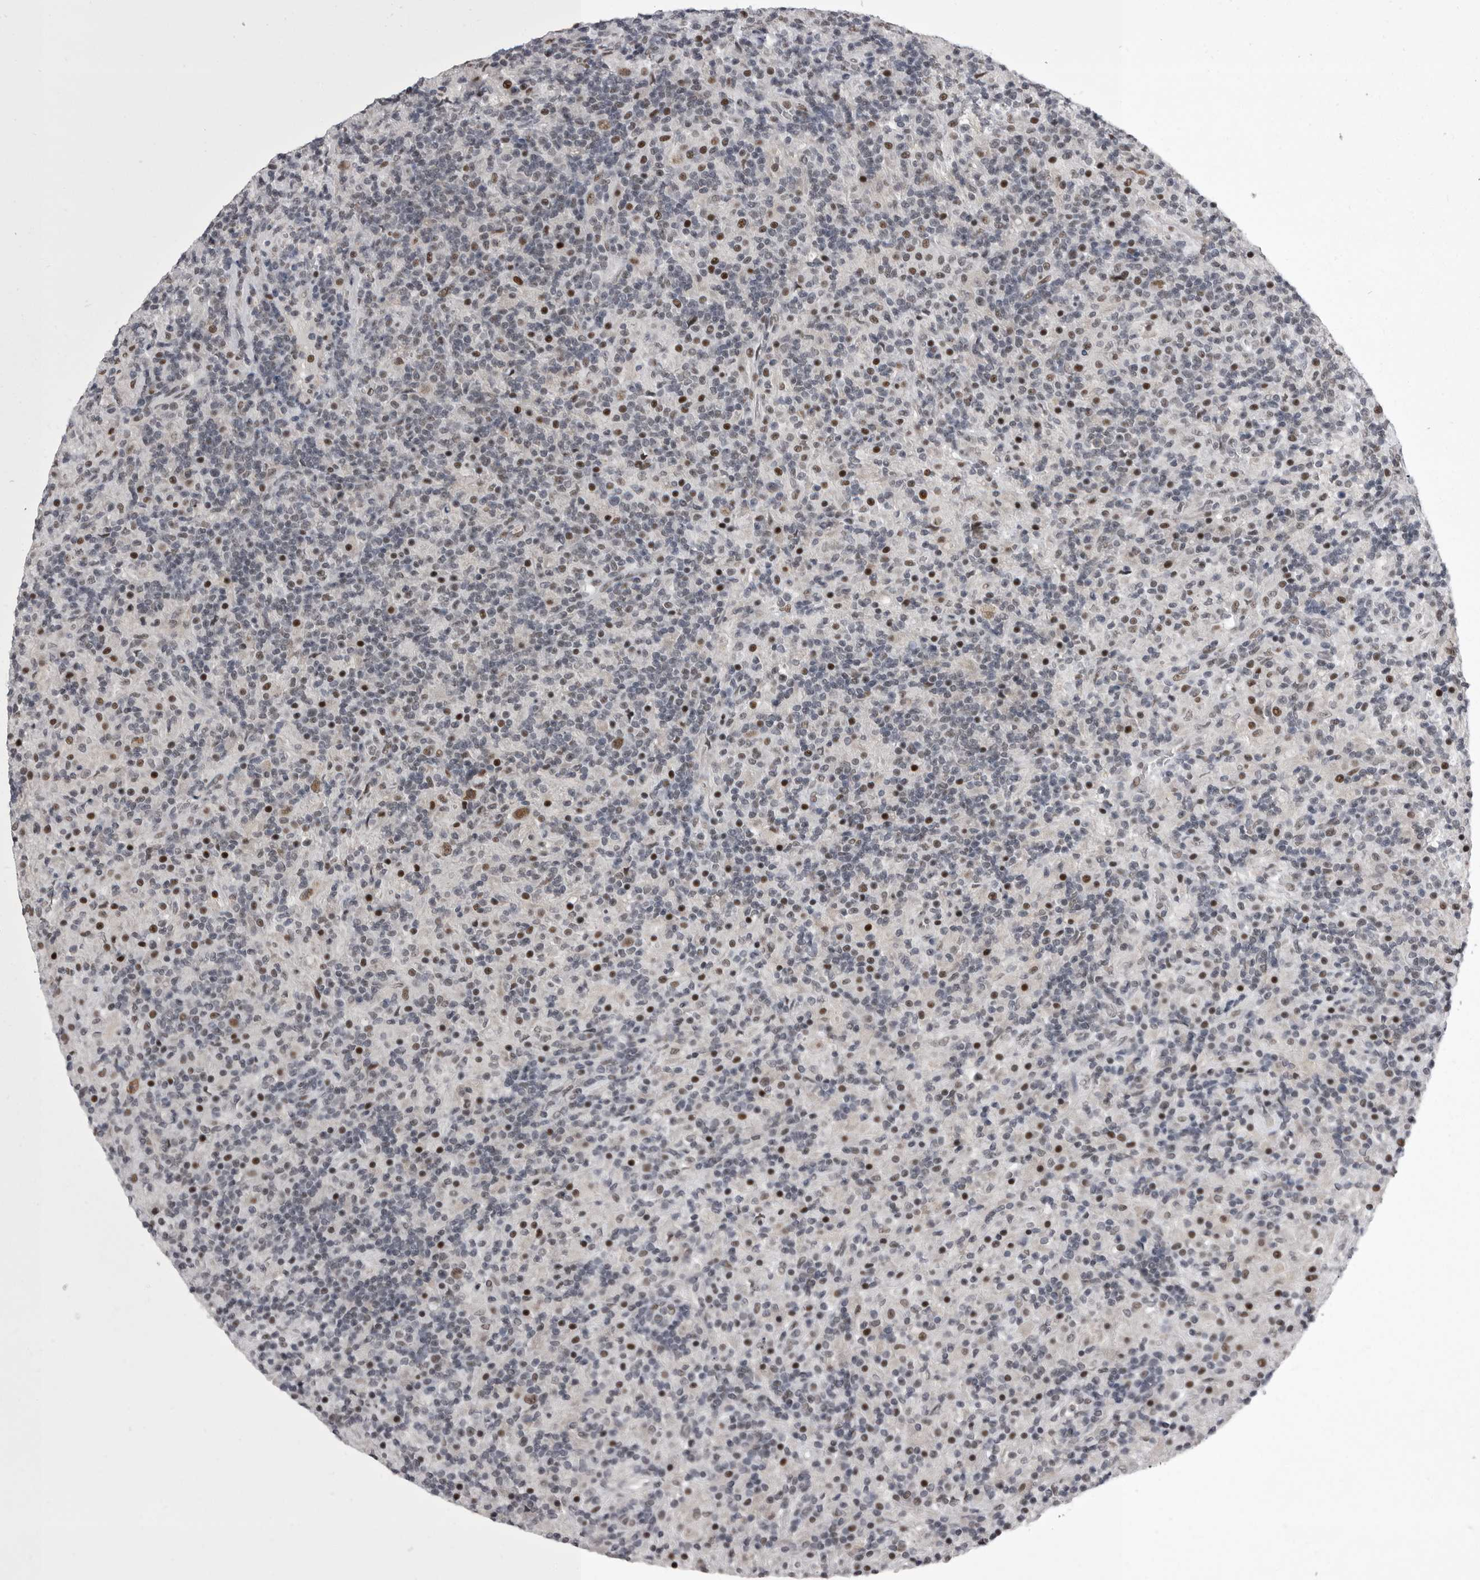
{"staining": {"intensity": "moderate", "quantity": ">75%", "location": "nuclear"}, "tissue": "lymphoma", "cell_type": "Tumor cells", "image_type": "cancer", "snomed": [{"axis": "morphology", "description": "Hodgkin's disease, NOS"}, {"axis": "topography", "description": "Lymph node"}], "caption": "Immunohistochemistry photomicrograph of Hodgkin's disease stained for a protein (brown), which displays medium levels of moderate nuclear expression in about >75% of tumor cells.", "gene": "PRPF3", "patient": {"sex": "male", "age": 70}}